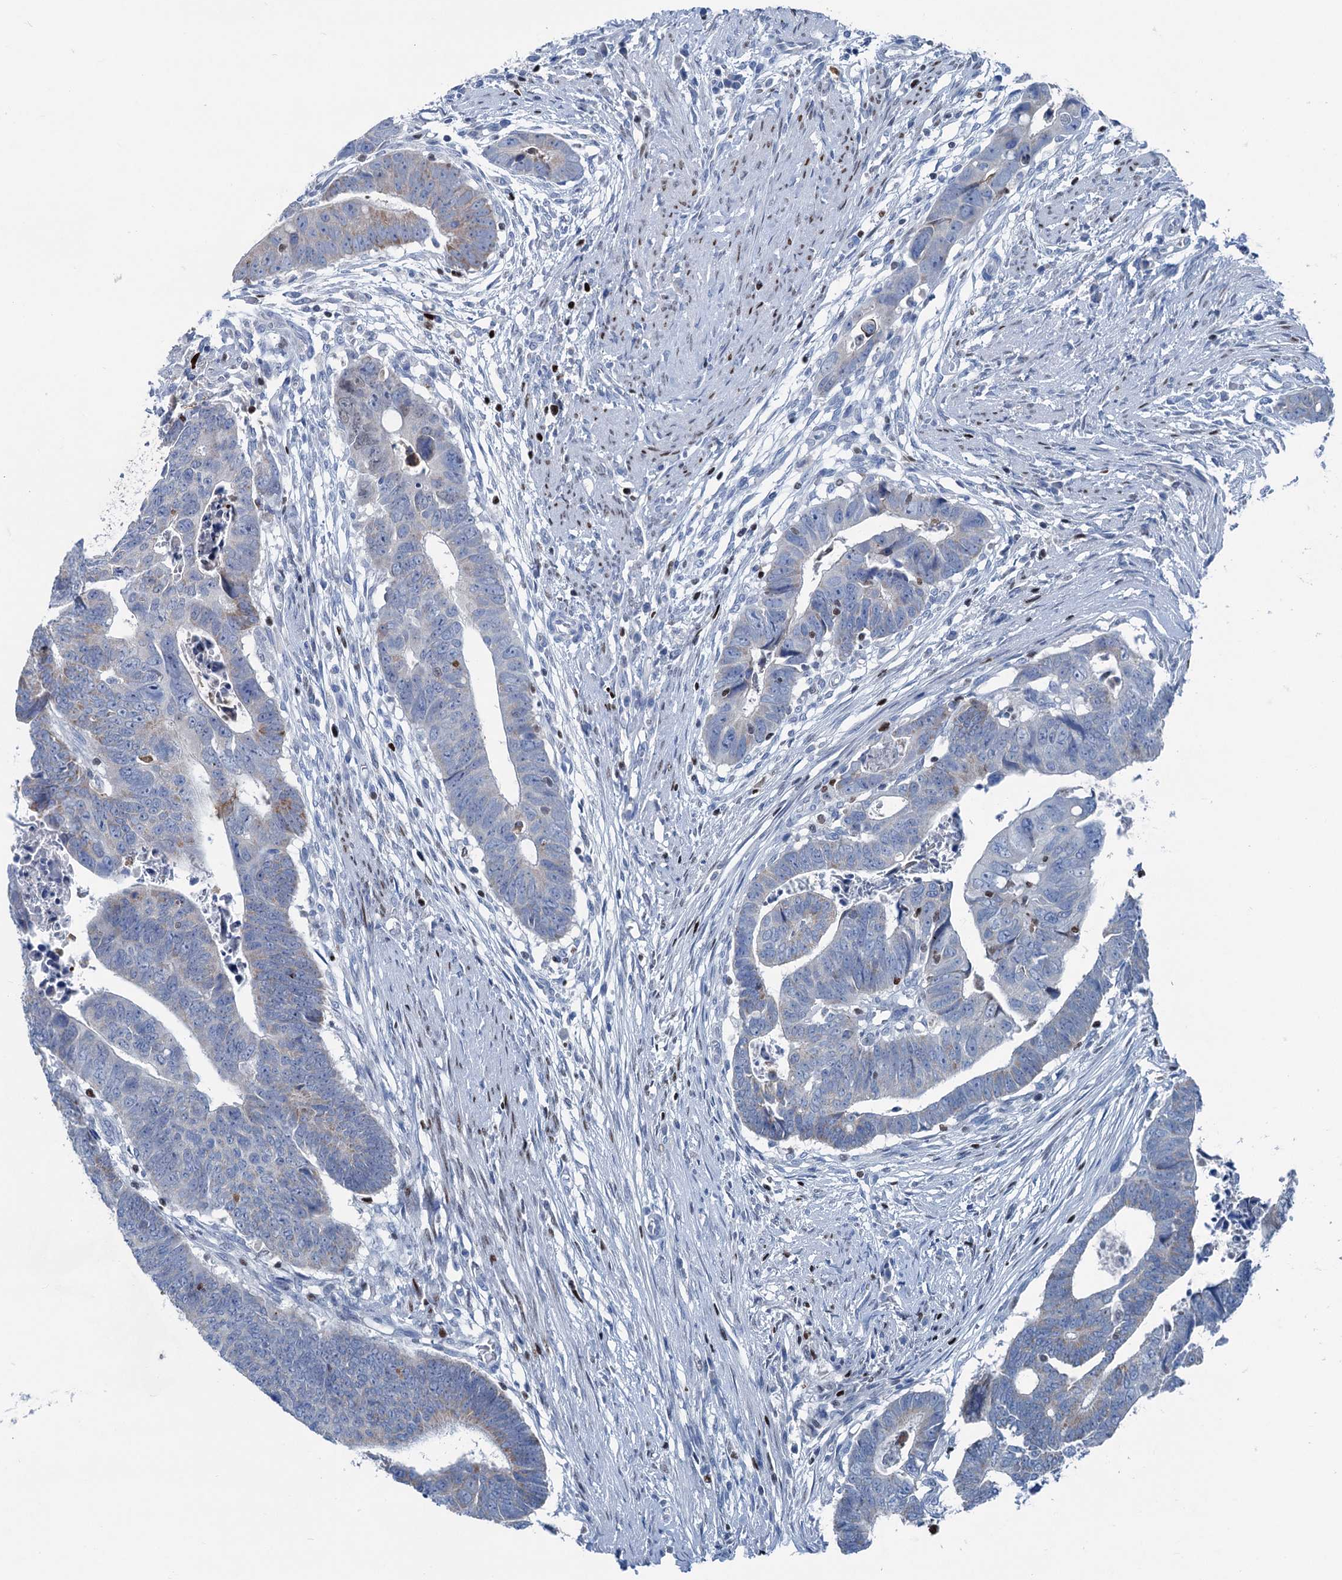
{"staining": {"intensity": "weak", "quantity": "<25%", "location": "cytoplasmic/membranous"}, "tissue": "colorectal cancer", "cell_type": "Tumor cells", "image_type": "cancer", "snomed": [{"axis": "morphology", "description": "Adenocarcinoma, NOS"}, {"axis": "topography", "description": "Rectum"}], "caption": "Adenocarcinoma (colorectal) was stained to show a protein in brown. There is no significant expression in tumor cells.", "gene": "ELP4", "patient": {"sex": "female", "age": 65}}